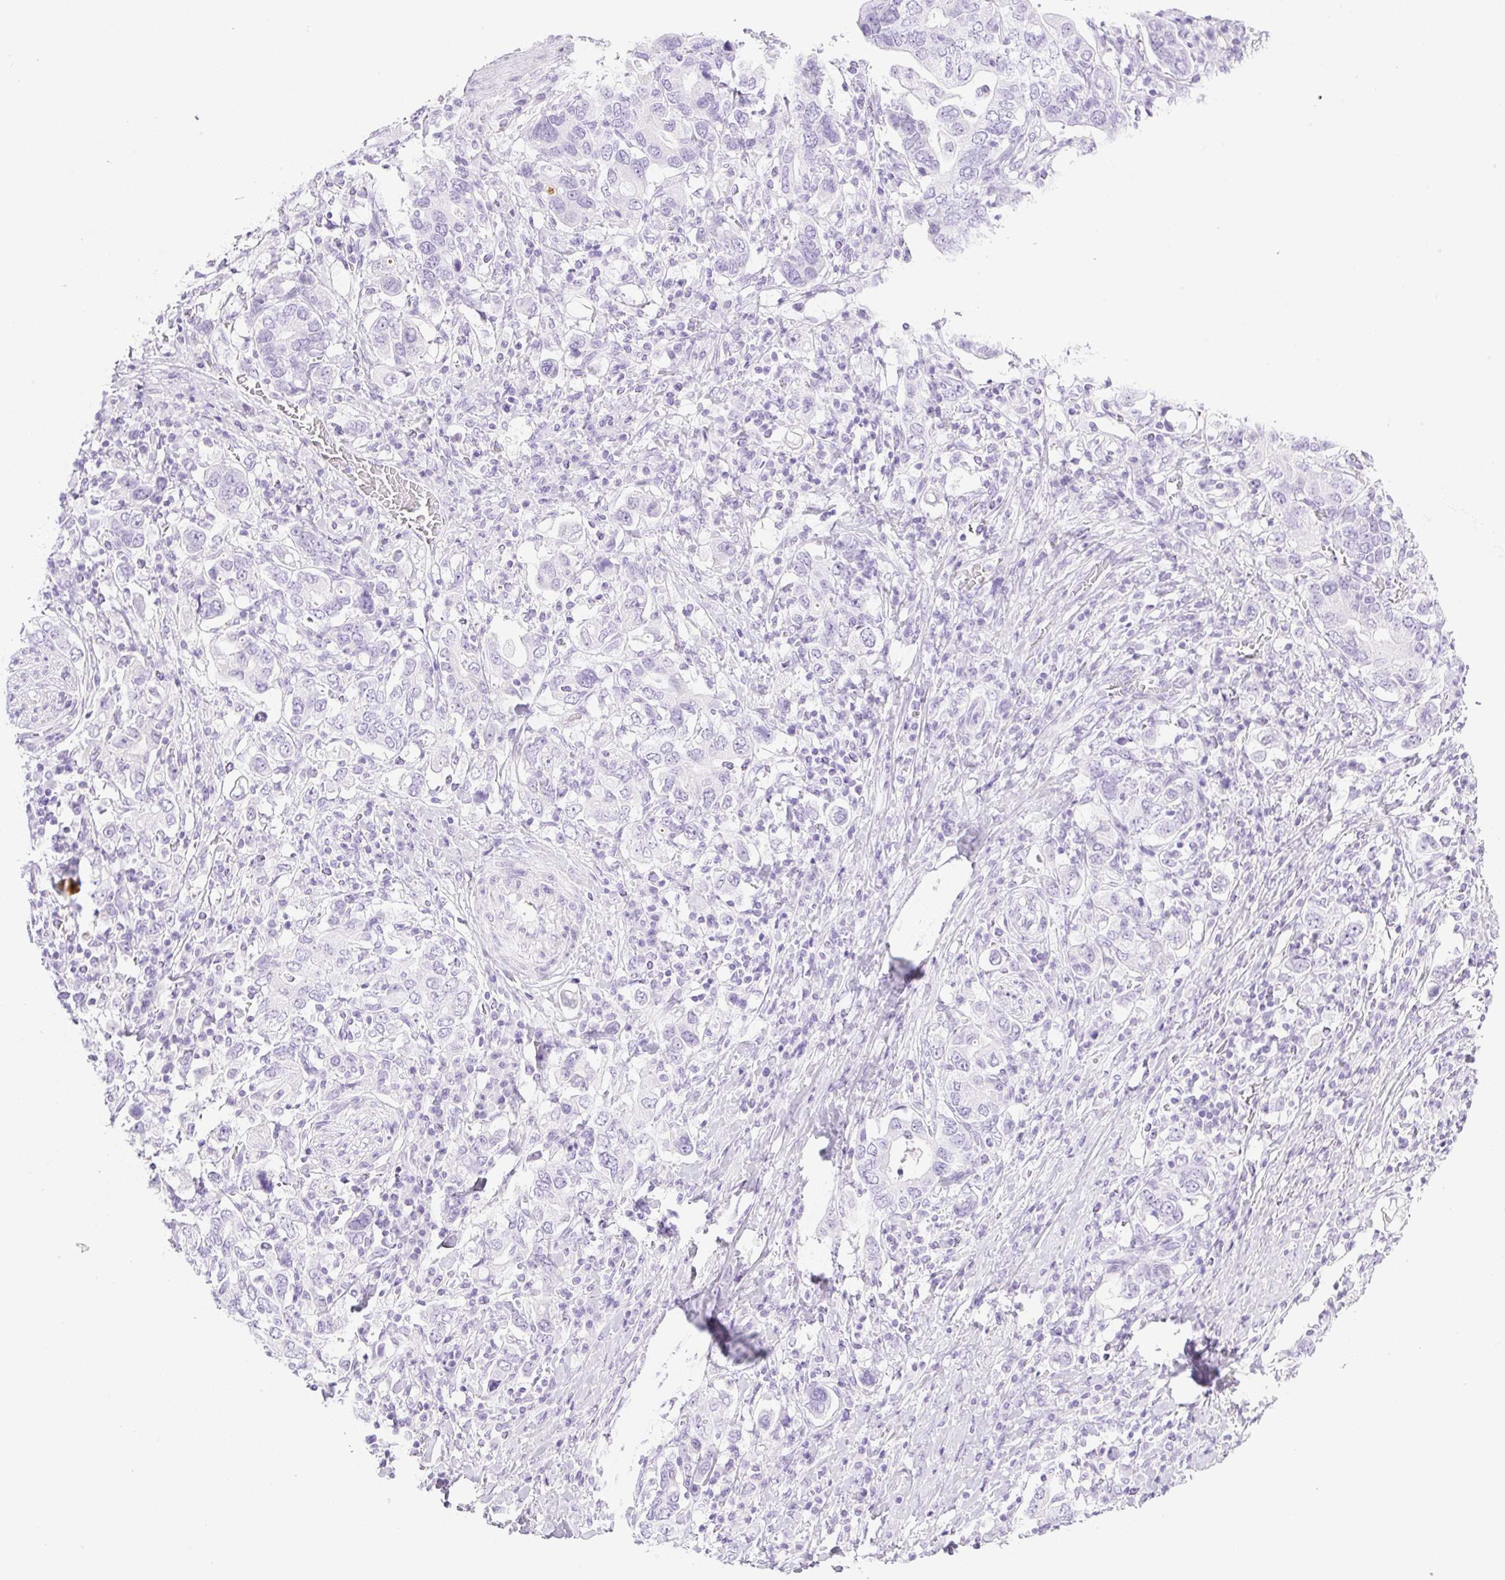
{"staining": {"intensity": "negative", "quantity": "none", "location": "none"}, "tissue": "stomach cancer", "cell_type": "Tumor cells", "image_type": "cancer", "snomed": [{"axis": "morphology", "description": "Adenocarcinoma, NOS"}, {"axis": "topography", "description": "Stomach, upper"}, {"axis": "topography", "description": "Stomach"}], "caption": "Tumor cells show no significant protein staining in stomach cancer.", "gene": "SPRR4", "patient": {"sex": "male", "age": 62}}